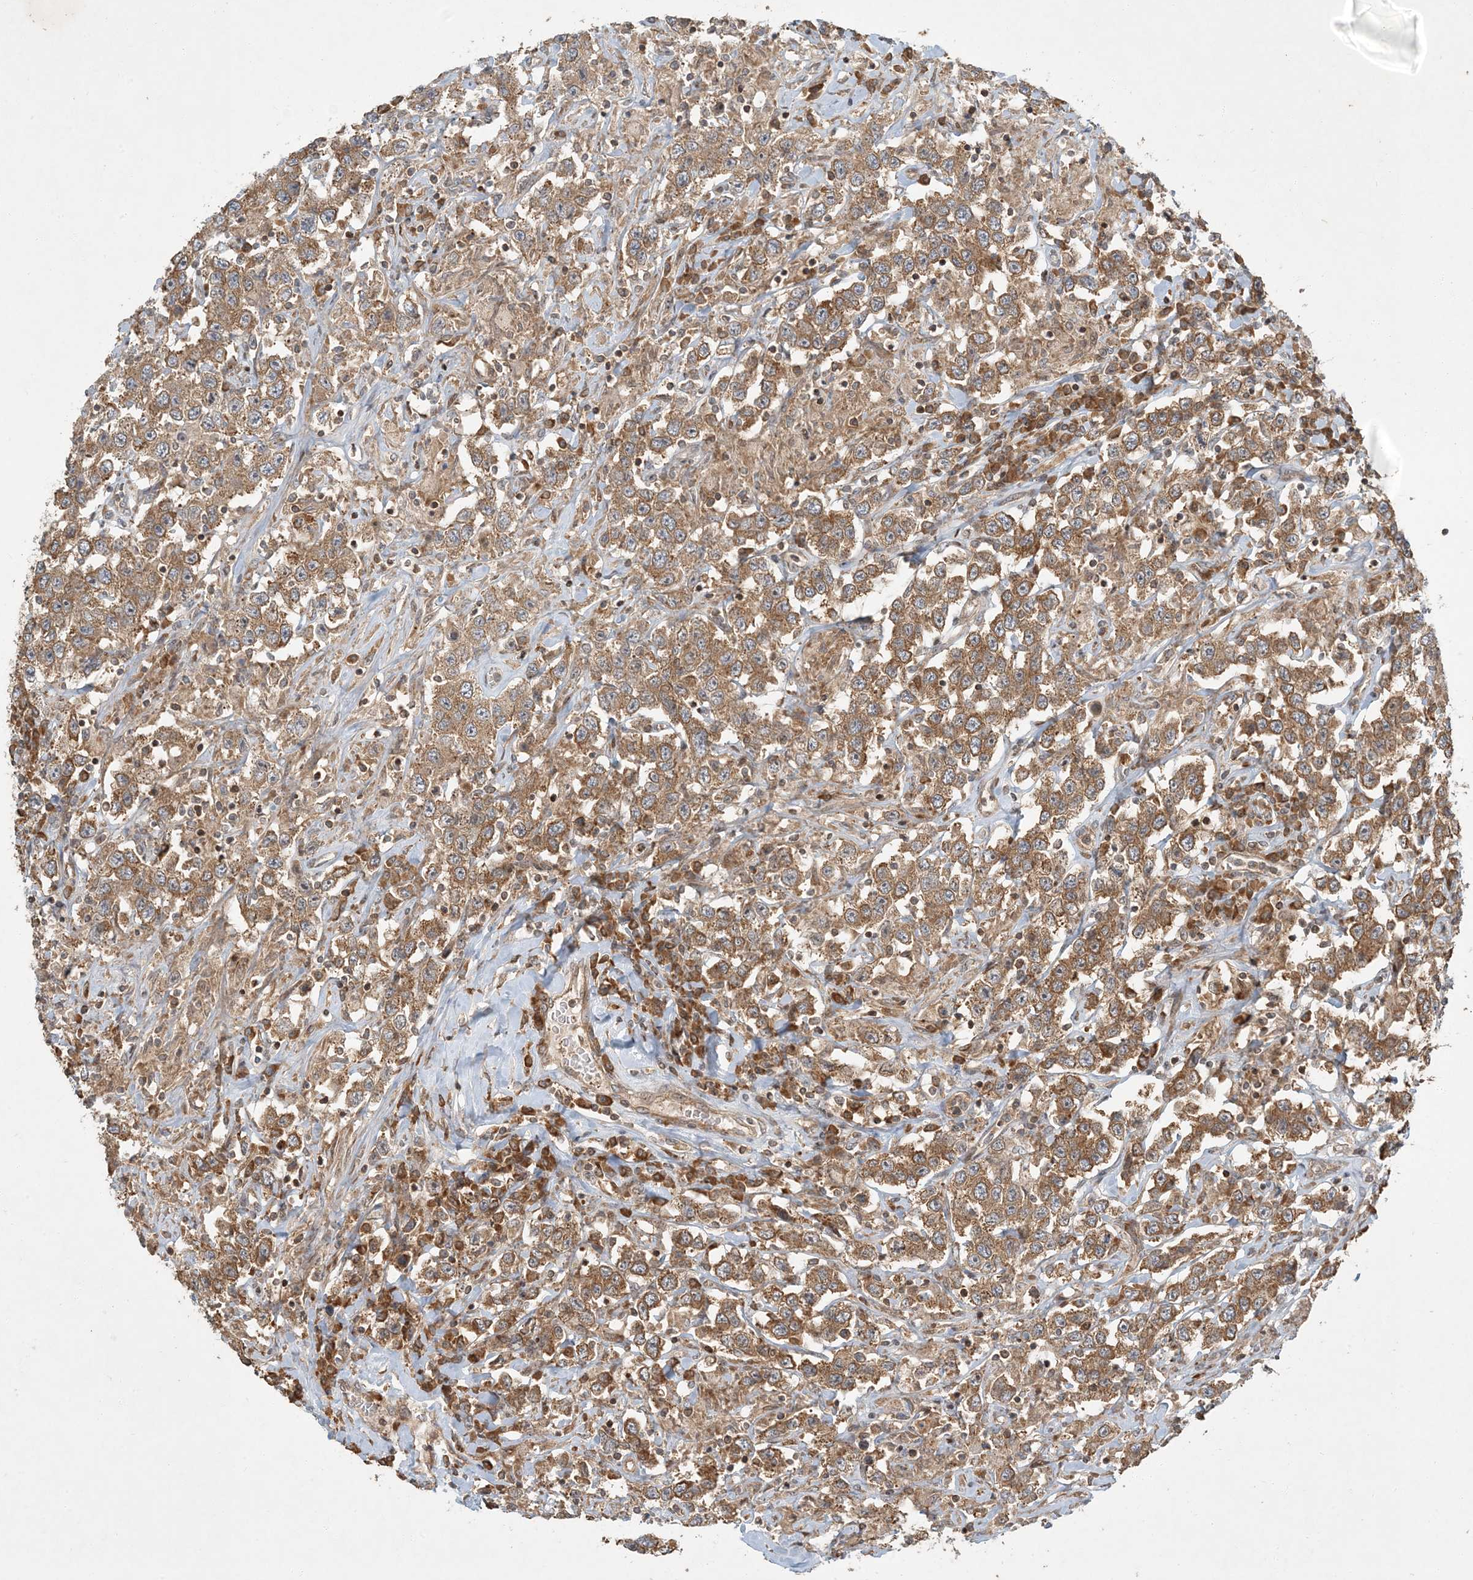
{"staining": {"intensity": "moderate", "quantity": ">75%", "location": "cytoplasmic/membranous"}, "tissue": "testis cancer", "cell_type": "Tumor cells", "image_type": "cancer", "snomed": [{"axis": "morphology", "description": "Seminoma, NOS"}, {"axis": "topography", "description": "Testis"}], "caption": "Protein staining exhibits moderate cytoplasmic/membranous staining in about >75% of tumor cells in testis cancer.", "gene": "COMMD8", "patient": {"sex": "male", "age": 41}}